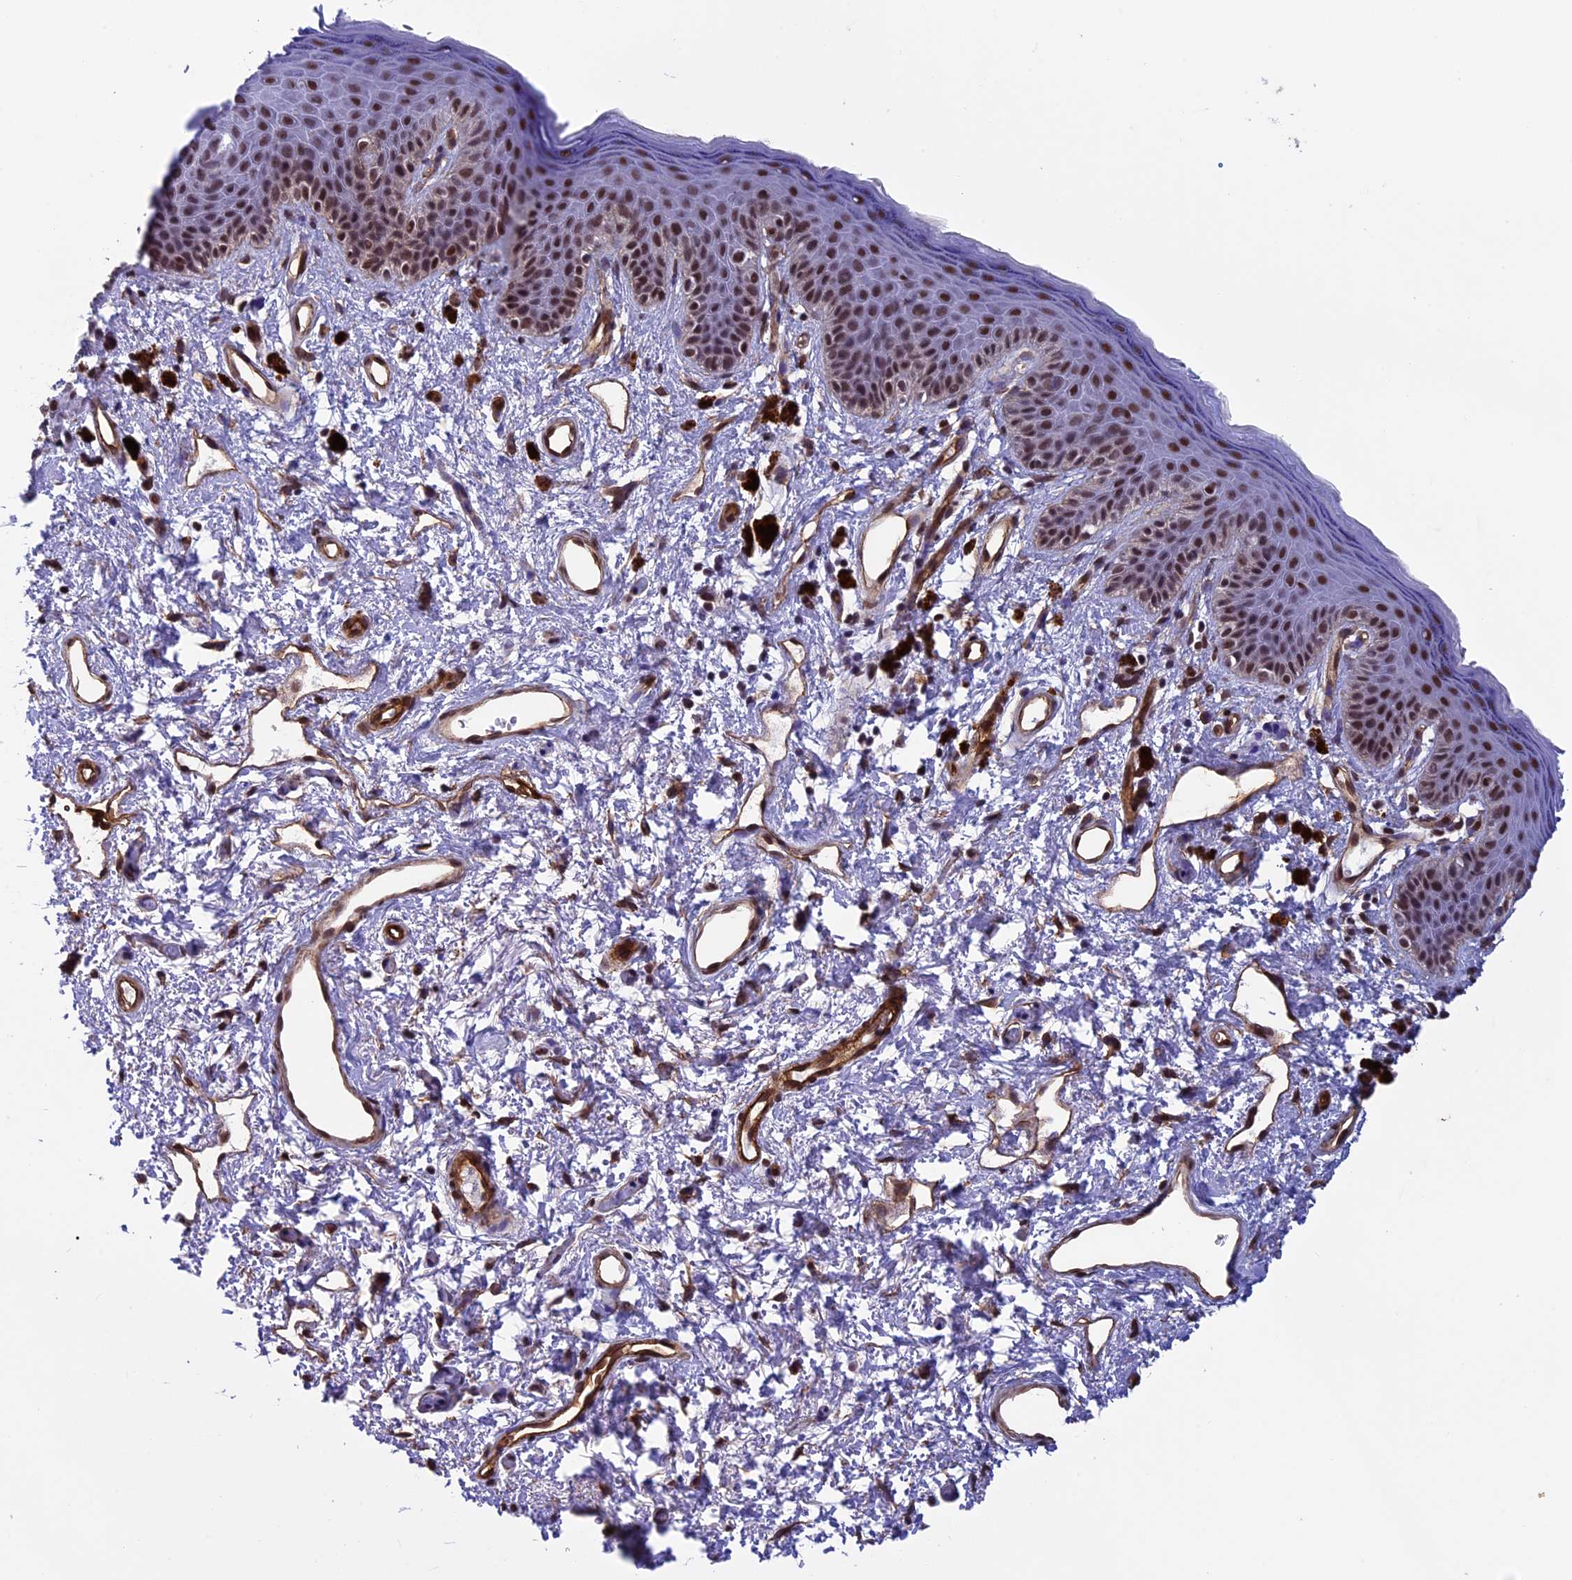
{"staining": {"intensity": "strong", "quantity": ">75%", "location": "nuclear"}, "tissue": "skin", "cell_type": "Epidermal cells", "image_type": "normal", "snomed": [{"axis": "morphology", "description": "Normal tissue, NOS"}, {"axis": "topography", "description": "Anal"}], "caption": "High-power microscopy captured an immunohistochemistry histopathology image of normal skin, revealing strong nuclear expression in about >75% of epidermal cells.", "gene": "NIPBL", "patient": {"sex": "female", "age": 46}}